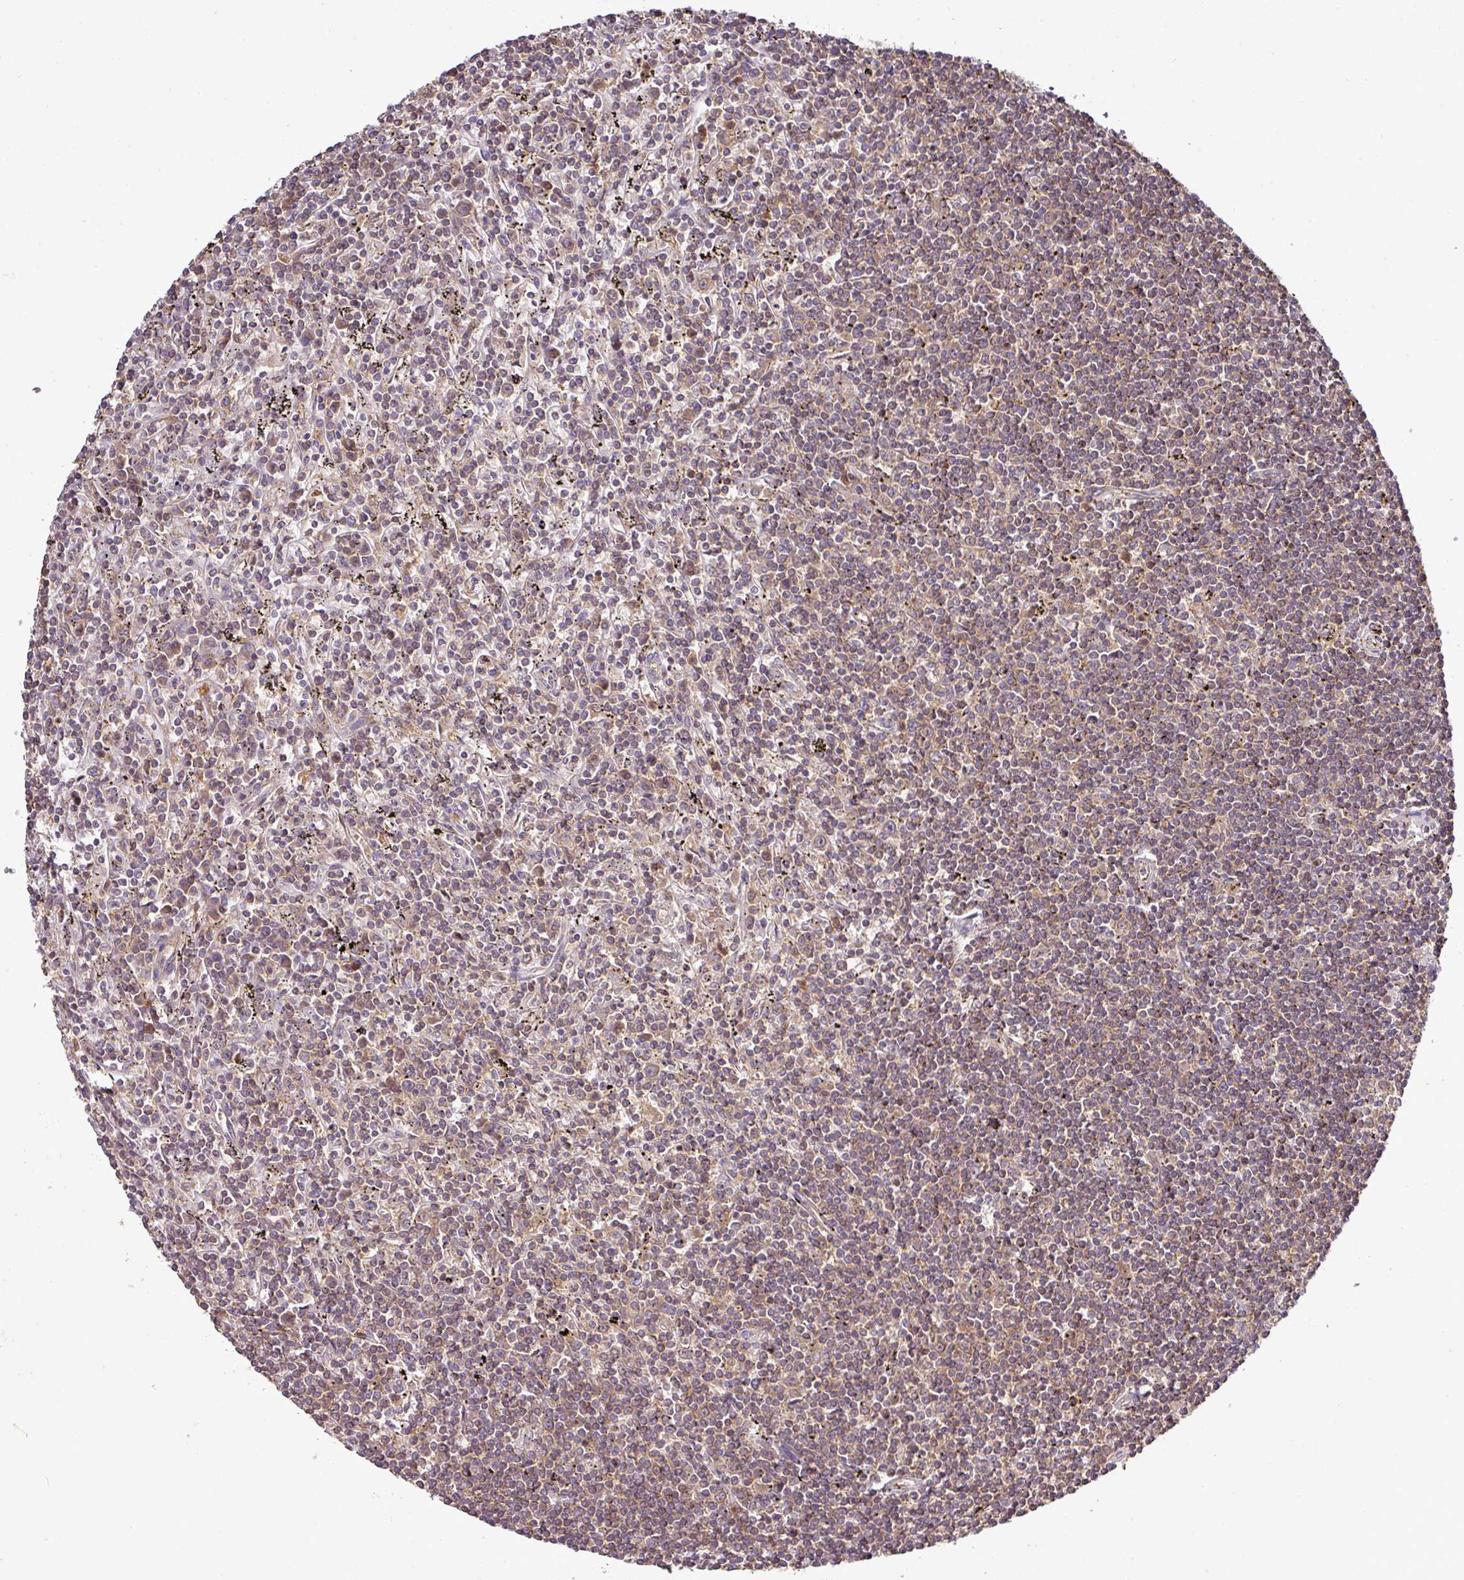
{"staining": {"intensity": "weak", "quantity": "25%-75%", "location": "cytoplasmic/membranous"}, "tissue": "lymphoma", "cell_type": "Tumor cells", "image_type": "cancer", "snomed": [{"axis": "morphology", "description": "Malignant lymphoma, non-Hodgkin's type, Low grade"}, {"axis": "topography", "description": "Spleen"}], "caption": "Protein expression analysis of lymphoma shows weak cytoplasmic/membranous expression in approximately 25%-75% of tumor cells. (DAB (3,3'-diaminobenzidine) IHC with brightfield microscopy, high magnification).", "gene": "TMEM107", "patient": {"sex": "male", "age": 76}}